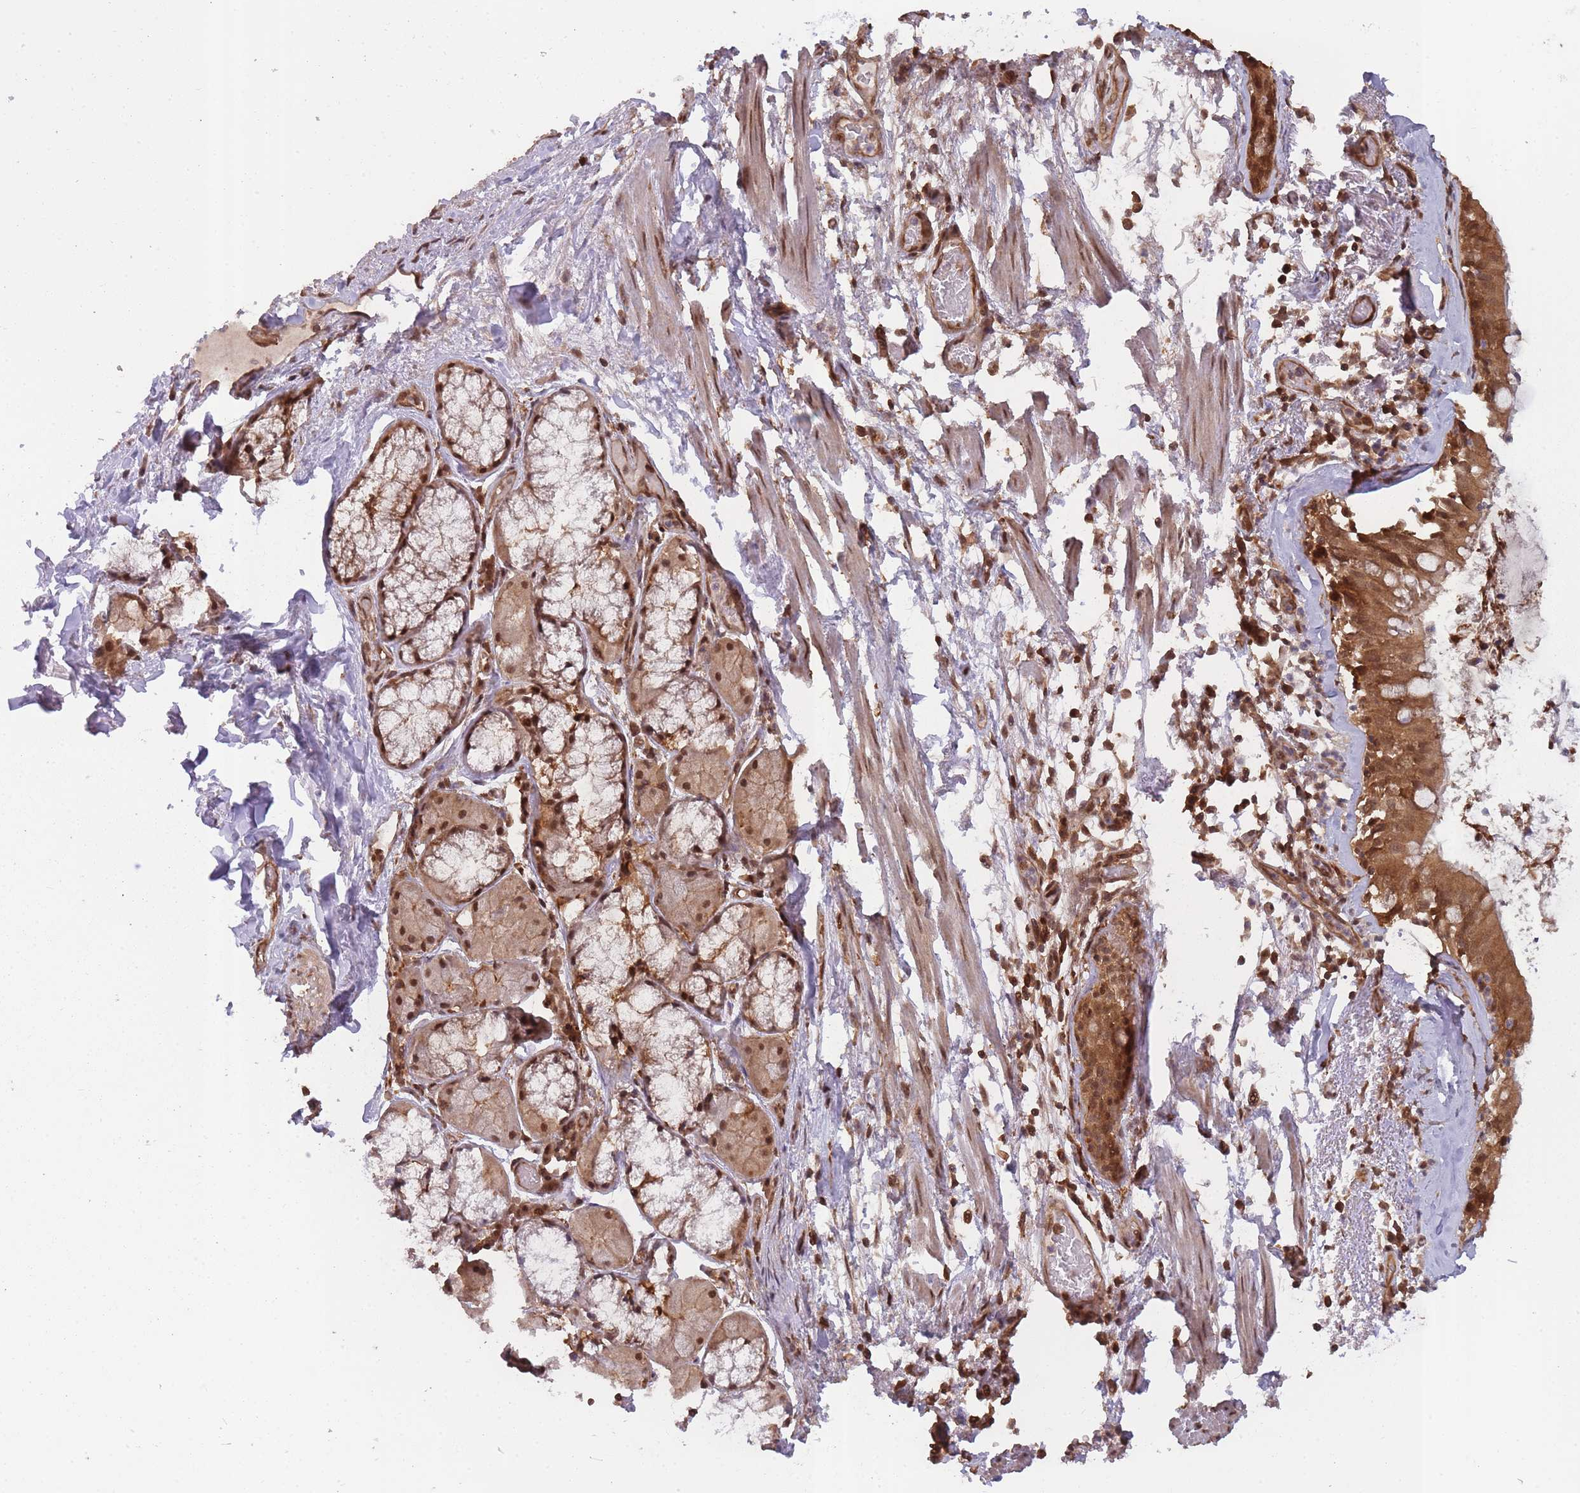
{"staining": {"intensity": "strong", "quantity": ">75%", "location": "cytoplasmic/membranous,nuclear"}, "tissue": "bronchus", "cell_type": "Respiratory epithelial cells", "image_type": "normal", "snomed": [{"axis": "morphology", "description": "Normal tissue, NOS"}, {"axis": "topography", "description": "Cartilage tissue"}, {"axis": "topography", "description": "Bronchus"}], "caption": "This histopathology image shows IHC staining of benign human bronchus, with high strong cytoplasmic/membranous,nuclear staining in about >75% of respiratory epithelial cells.", "gene": "PPP6R3", "patient": {"sex": "male", "age": 63}}